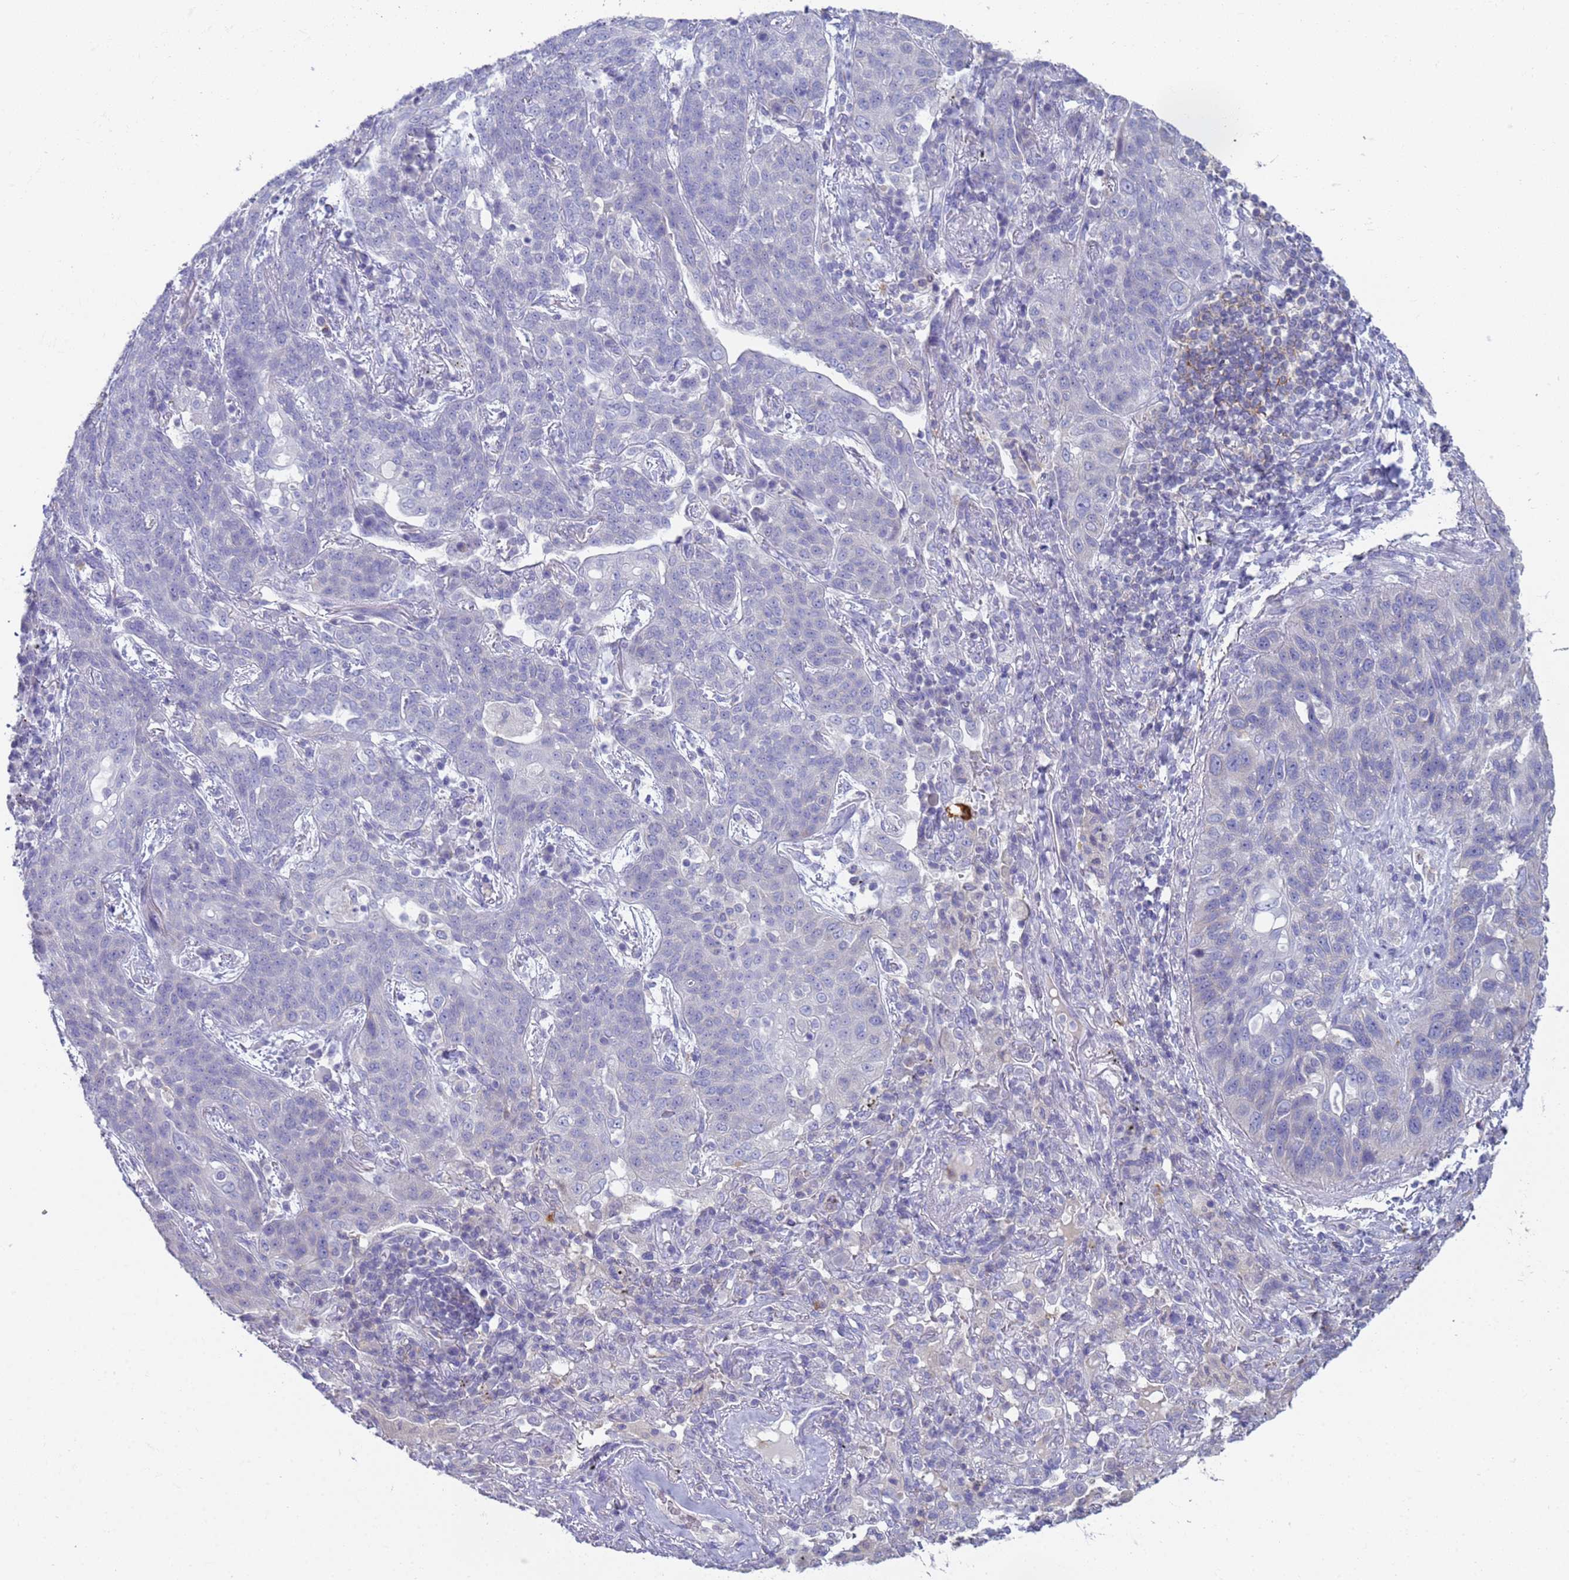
{"staining": {"intensity": "negative", "quantity": "none", "location": "none"}, "tissue": "lung cancer", "cell_type": "Tumor cells", "image_type": "cancer", "snomed": [{"axis": "morphology", "description": "Squamous cell carcinoma, NOS"}, {"axis": "topography", "description": "Lung"}], "caption": "The histopathology image exhibits no staining of tumor cells in lung cancer (squamous cell carcinoma).", "gene": "CR1", "patient": {"sex": "female", "age": 70}}